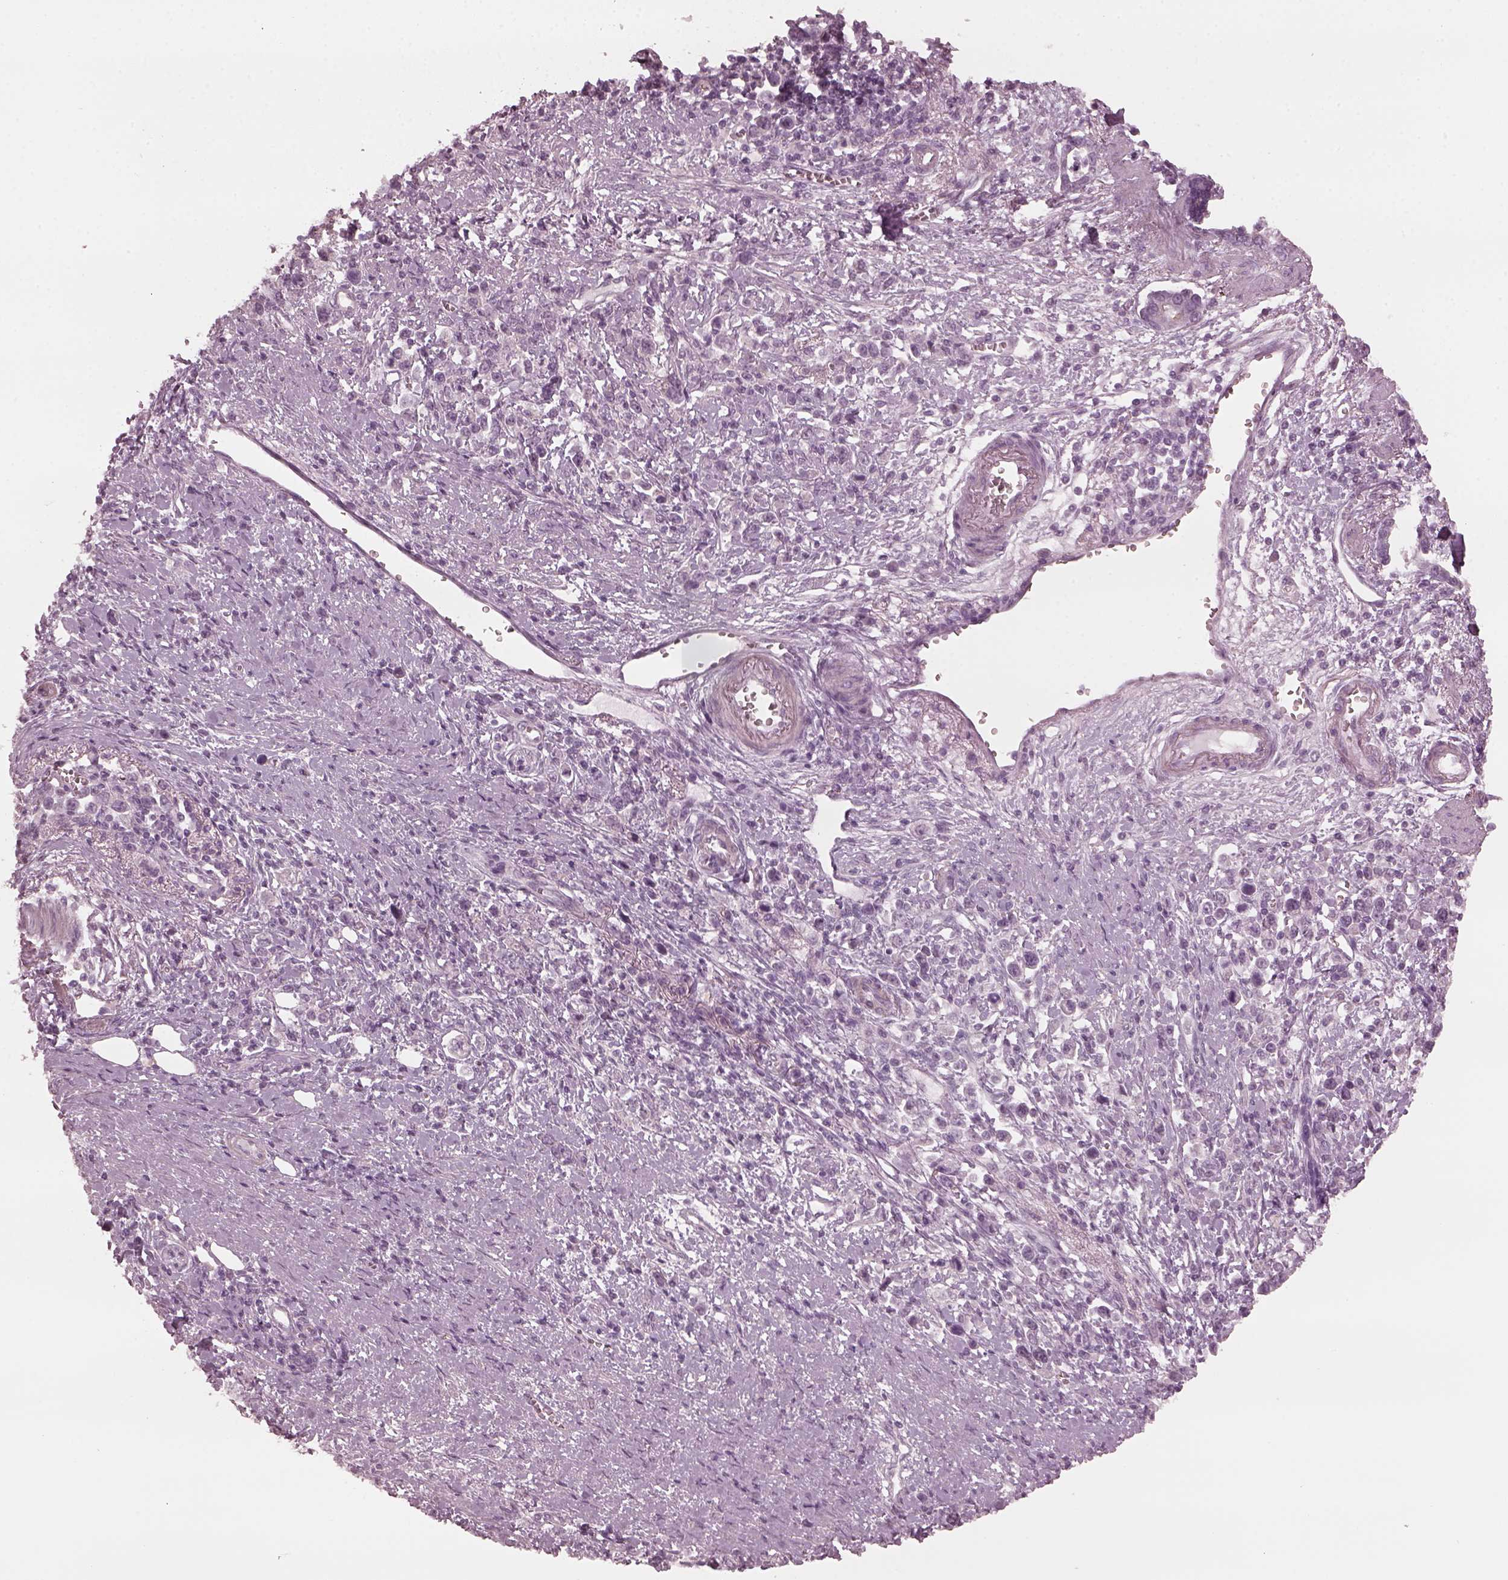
{"staining": {"intensity": "negative", "quantity": "none", "location": "none"}, "tissue": "stomach cancer", "cell_type": "Tumor cells", "image_type": "cancer", "snomed": [{"axis": "morphology", "description": "Adenocarcinoma, NOS"}, {"axis": "topography", "description": "Stomach"}], "caption": "Immunohistochemical staining of human stomach cancer (adenocarcinoma) exhibits no significant expression in tumor cells. (DAB immunohistochemistry visualized using brightfield microscopy, high magnification).", "gene": "CCDC170", "patient": {"sex": "male", "age": 63}}